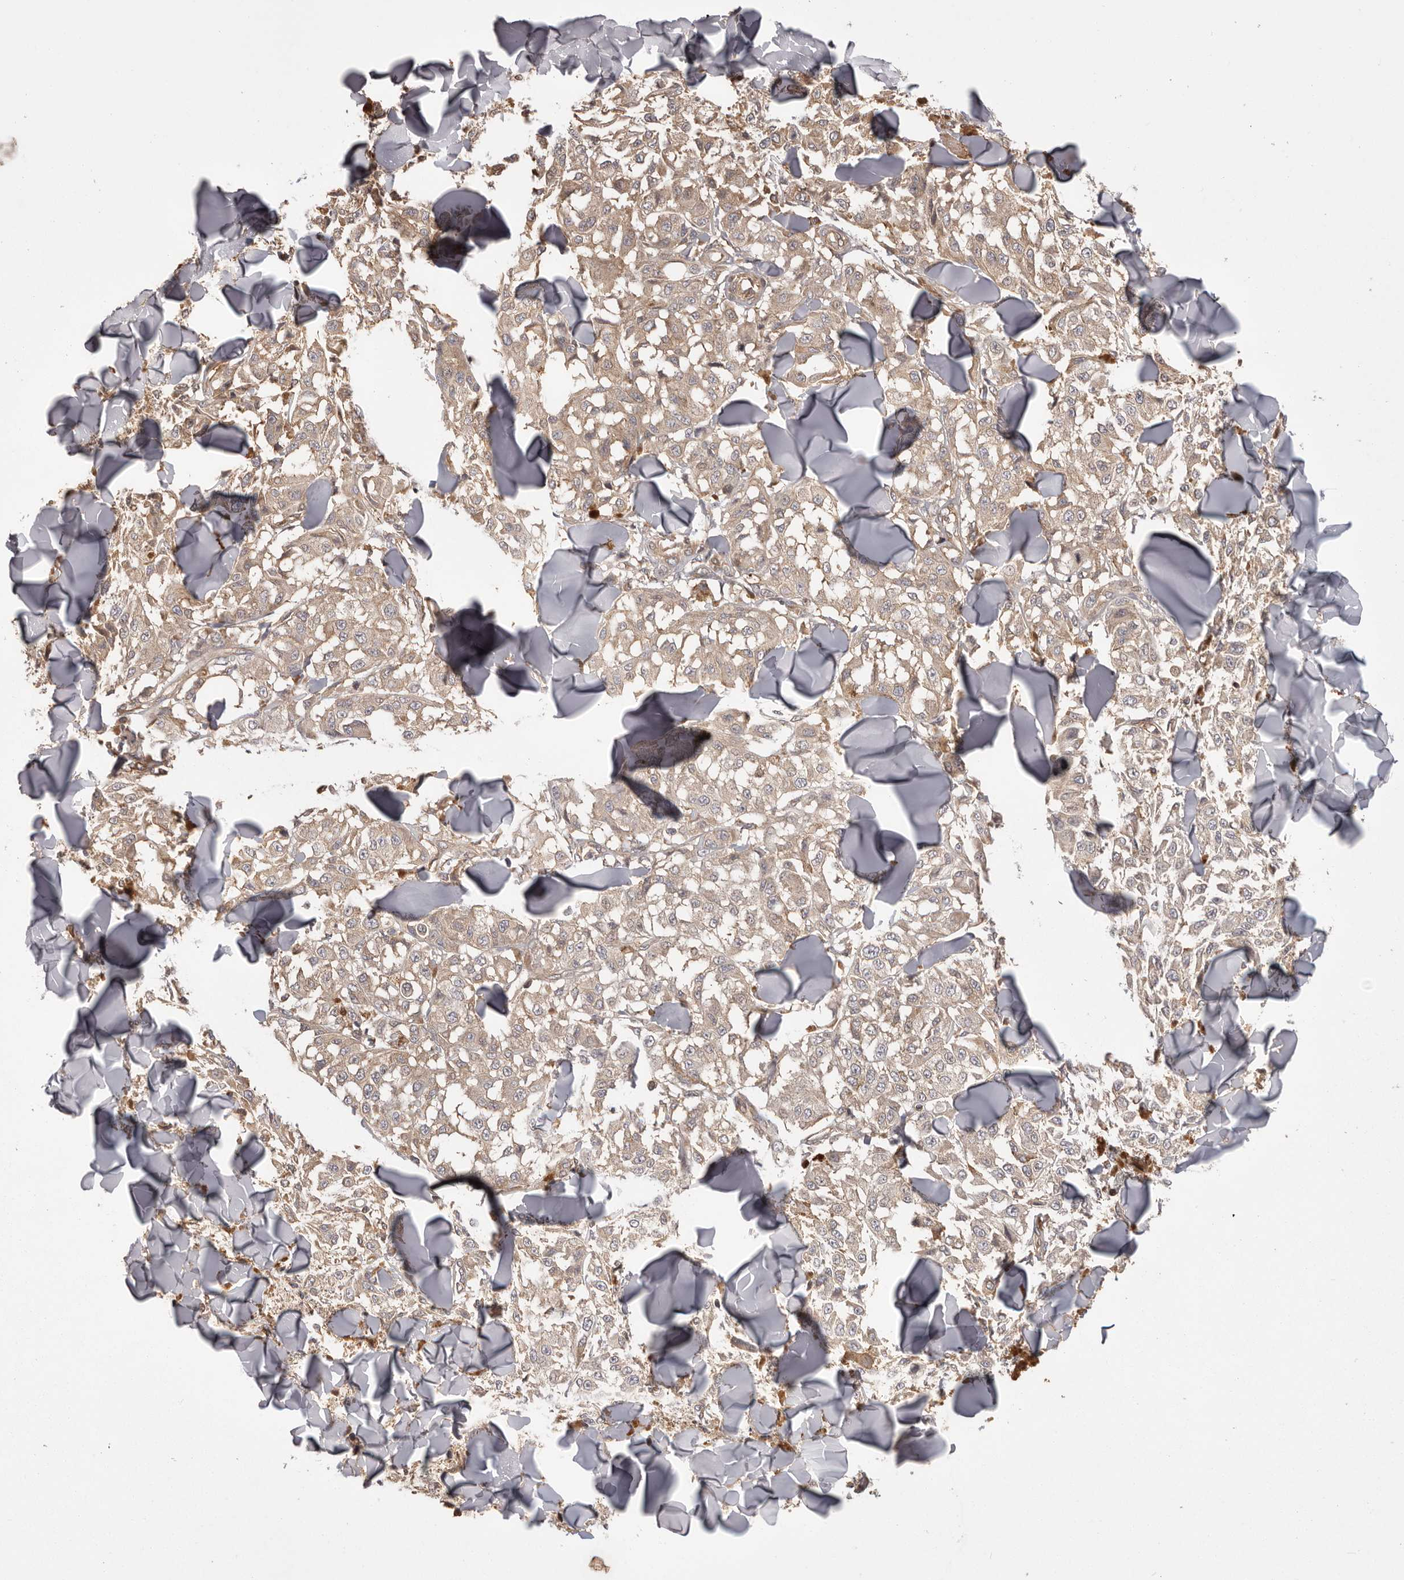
{"staining": {"intensity": "weak", "quantity": "25%-75%", "location": "cytoplasmic/membranous"}, "tissue": "melanoma", "cell_type": "Tumor cells", "image_type": "cancer", "snomed": [{"axis": "morphology", "description": "Malignant melanoma, NOS"}, {"axis": "topography", "description": "Skin"}], "caption": "Weak cytoplasmic/membranous positivity is seen in approximately 25%-75% of tumor cells in malignant melanoma.", "gene": "NFKBIA", "patient": {"sex": "female", "age": 64}}